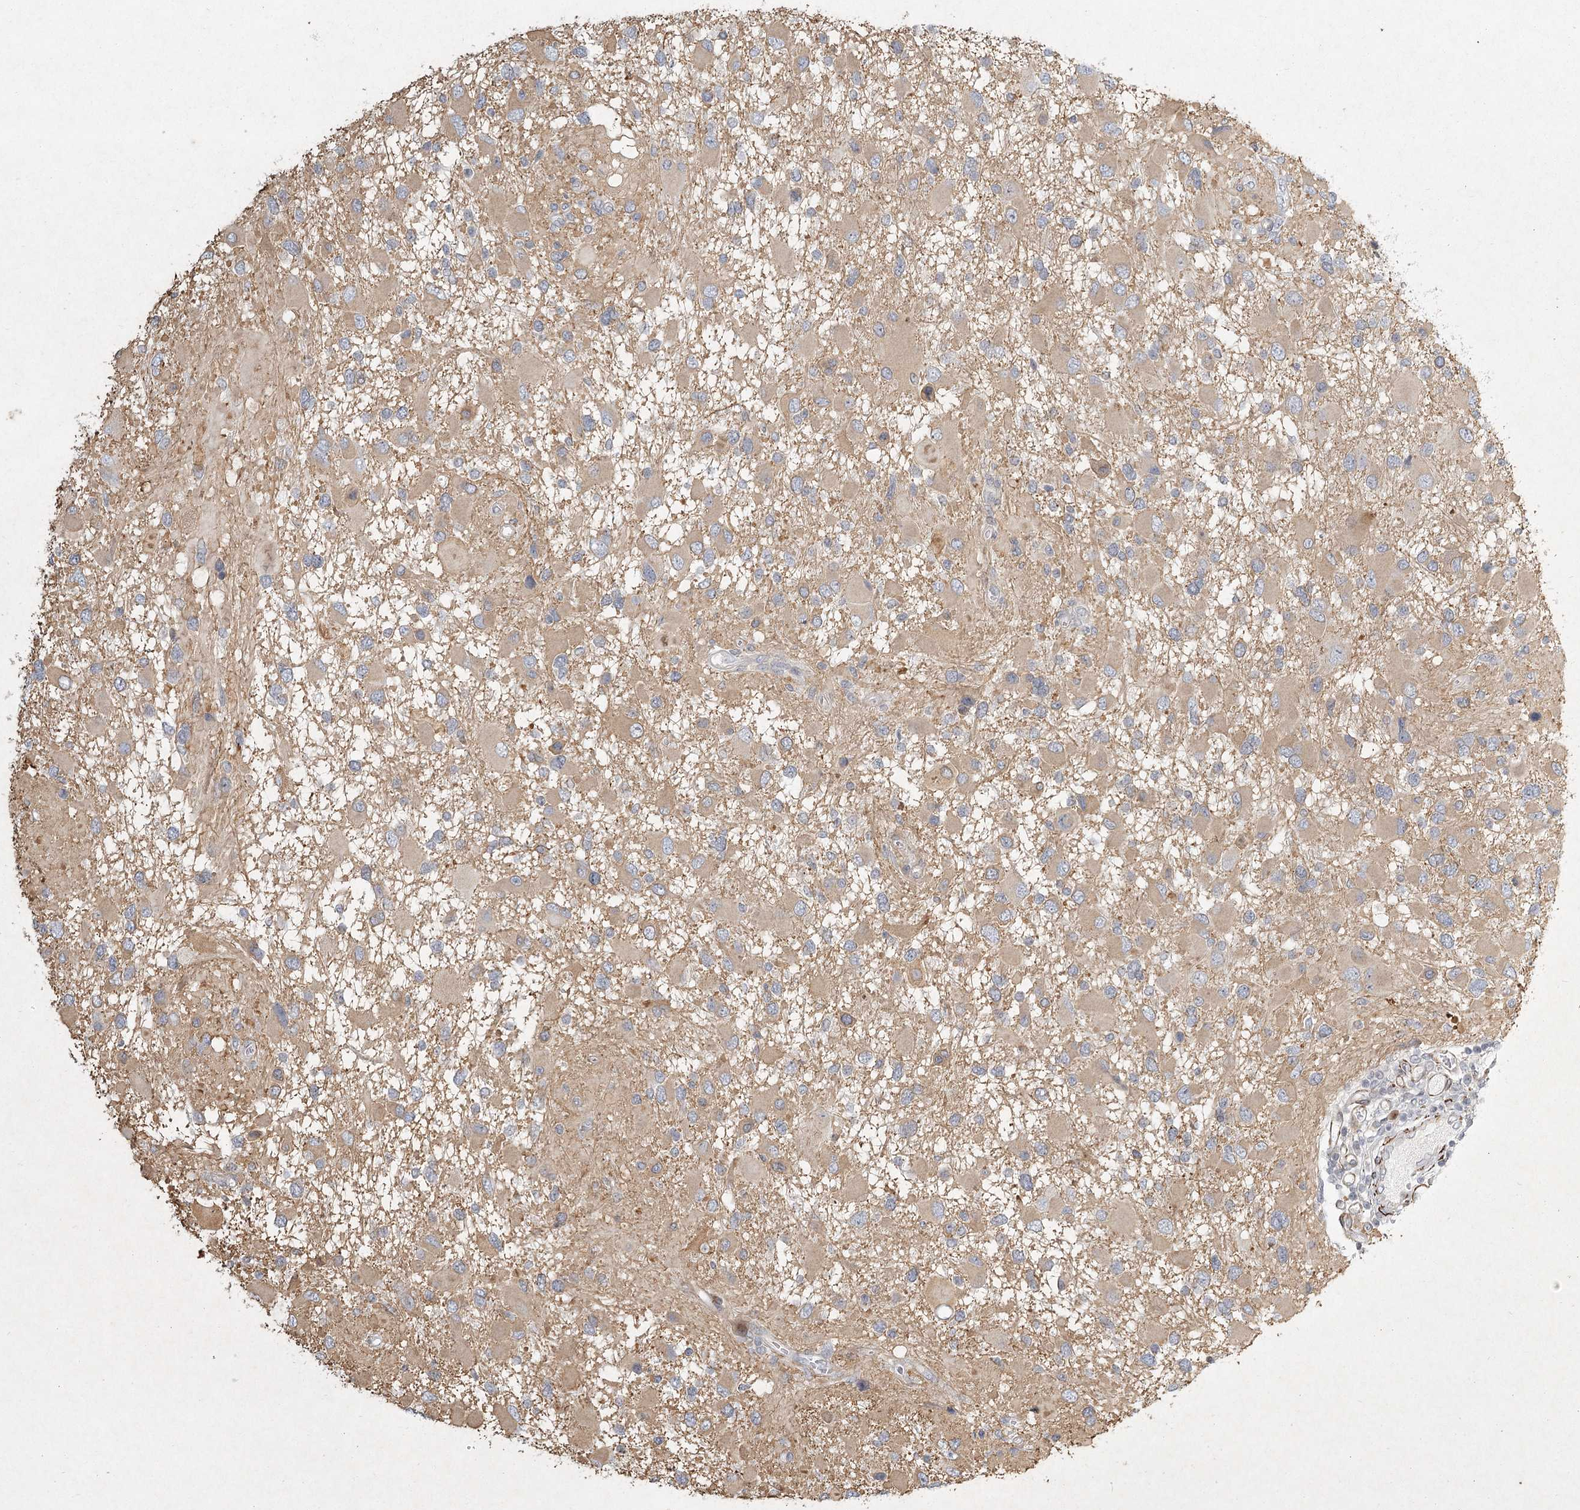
{"staining": {"intensity": "moderate", "quantity": ">75%", "location": "cytoplasmic/membranous"}, "tissue": "glioma", "cell_type": "Tumor cells", "image_type": "cancer", "snomed": [{"axis": "morphology", "description": "Glioma, malignant, High grade"}, {"axis": "topography", "description": "Brain"}], "caption": "Protein expression analysis of malignant glioma (high-grade) displays moderate cytoplasmic/membranous expression in about >75% of tumor cells.", "gene": "MEPE", "patient": {"sex": "male", "age": 53}}